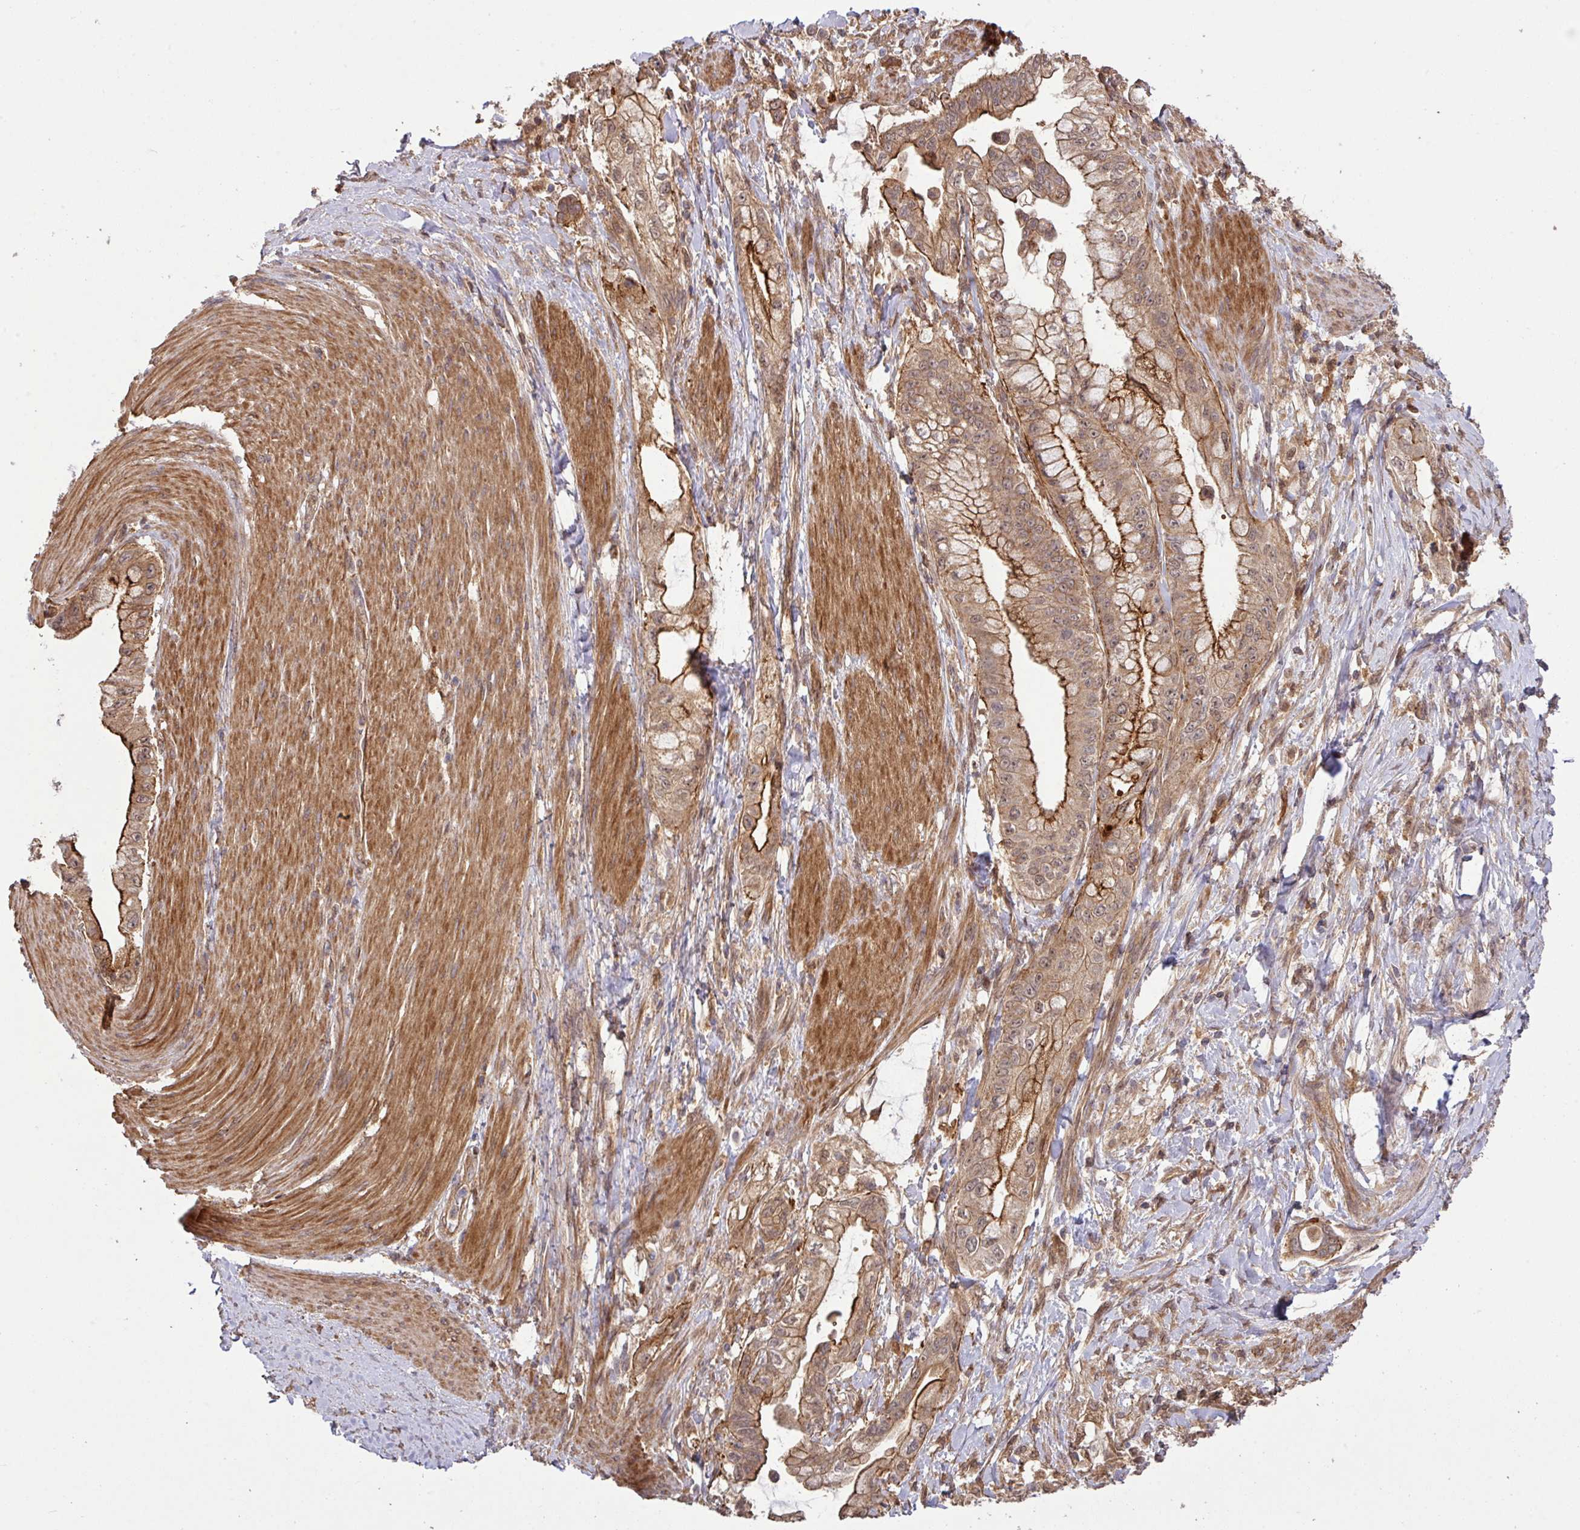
{"staining": {"intensity": "moderate", "quantity": ">75%", "location": "cytoplasmic/membranous,nuclear"}, "tissue": "pancreatic cancer", "cell_type": "Tumor cells", "image_type": "cancer", "snomed": [{"axis": "morphology", "description": "Adenocarcinoma, NOS"}, {"axis": "topography", "description": "Pancreas"}], "caption": "Immunohistochemical staining of human pancreatic cancer reveals medium levels of moderate cytoplasmic/membranous and nuclear expression in approximately >75% of tumor cells. The protein of interest is shown in brown color, while the nuclei are stained blue.", "gene": "ARPIN", "patient": {"sex": "male", "age": 48}}